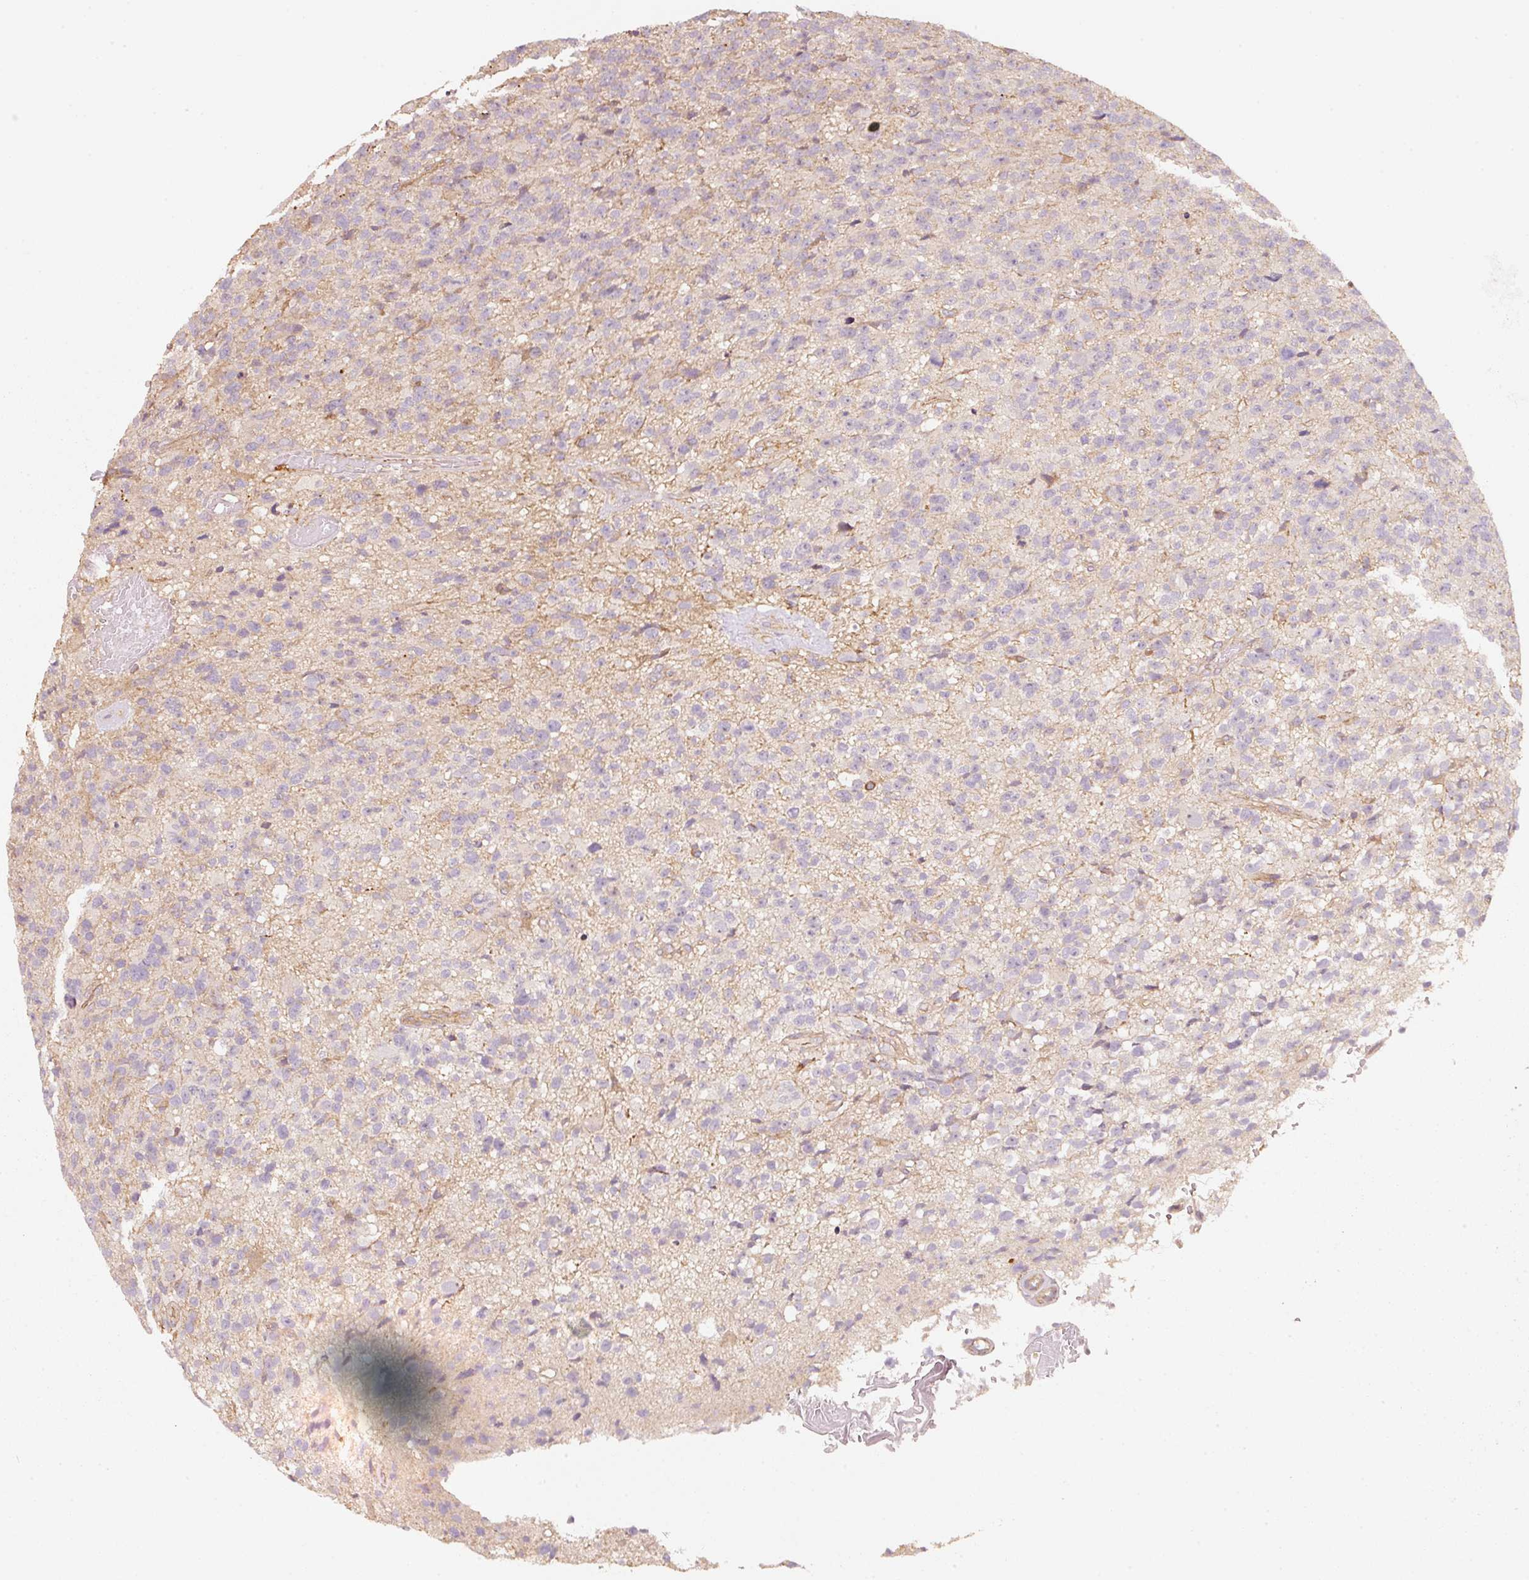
{"staining": {"intensity": "negative", "quantity": "none", "location": "none"}, "tissue": "glioma", "cell_type": "Tumor cells", "image_type": "cancer", "snomed": [{"axis": "morphology", "description": "Glioma, malignant, High grade"}, {"axis": "topography", "description": "Brain"}], "caption": "Immunohistochemistry (IHC) of malignant glioma (high-grade) demonstrates no positivity in tumor cells.", "gene": "CEP95", "patient": {"sex": "male", "age": 76}}